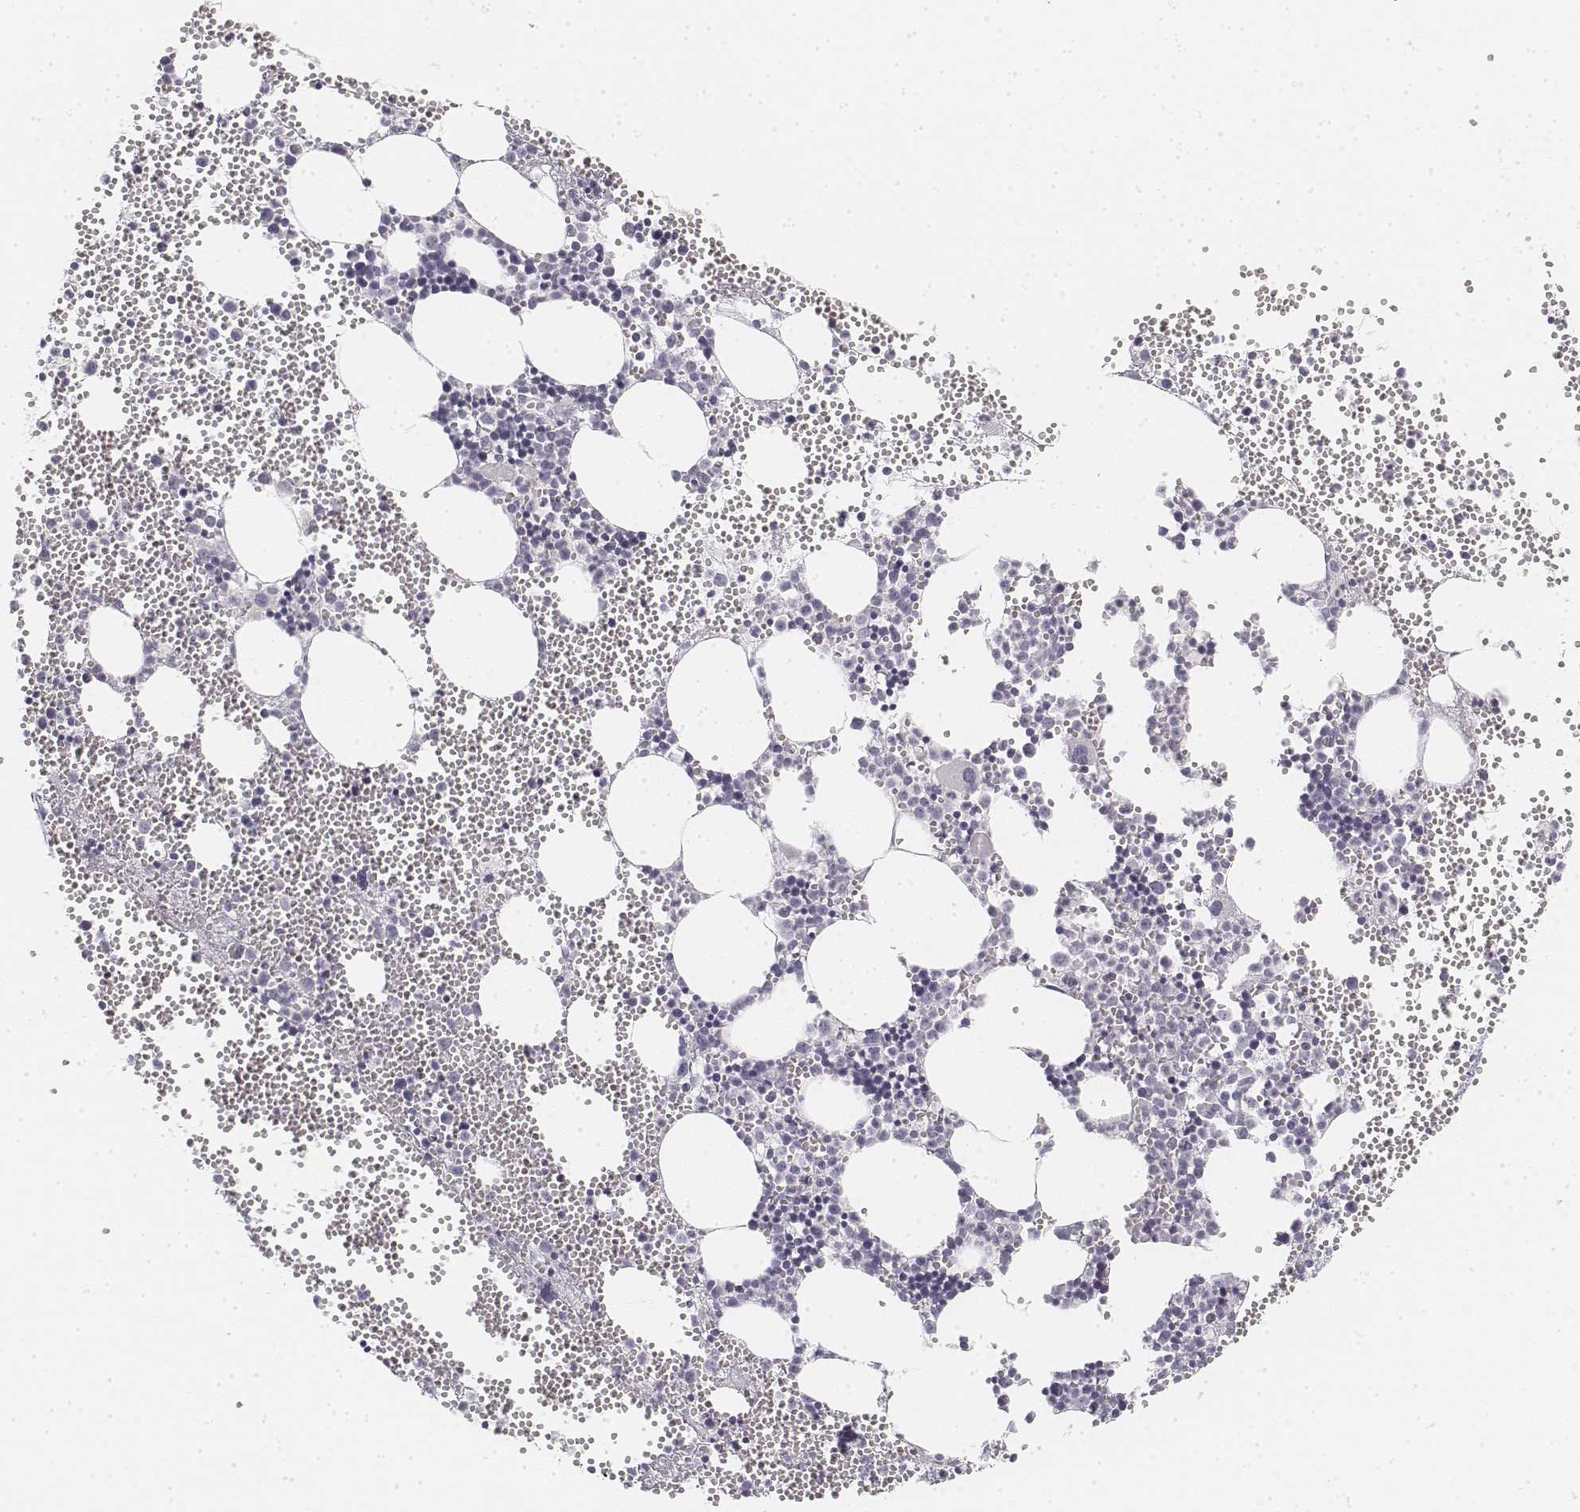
{"staining": {"intensity": "negative", "quantity": "none", "location": "none"}, "tissue": "bone marrow", "cell_type": "Hematopoietic cells", "image_type": "normal", "snomed": [{"axis": "morphology", "description": "Normal tissue, NOS"}, {"axis": "topography", "description": "Bone marrow"}], "caption": "The immunohistochemistry image has no significant positivity in hematopoietic cells of bone marrow. (Brightfield microscopy of DAB IHC at high magnification).", "gene": "KRT25", "patient": {"sex": "male", "age": 89}}